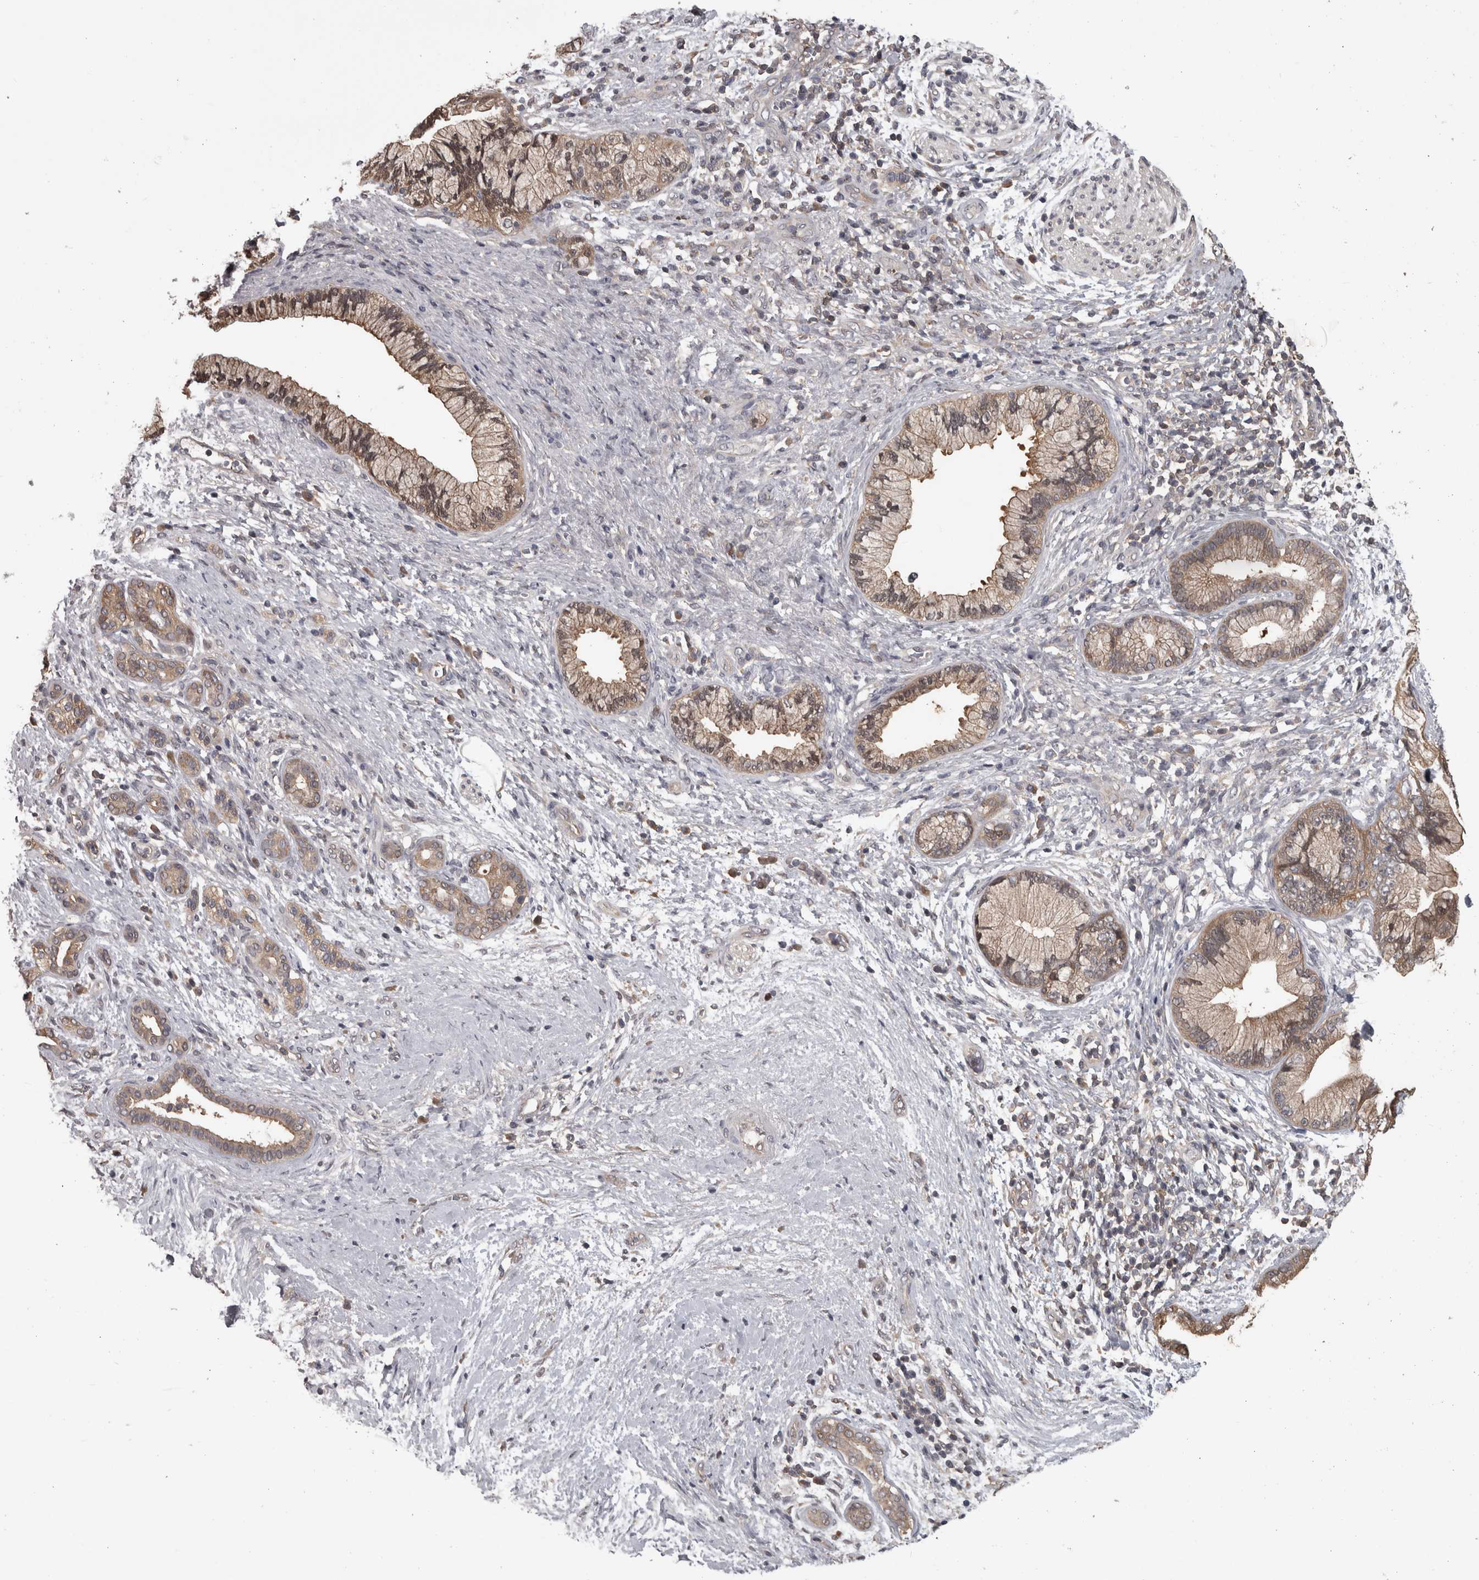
{"staining": {"intensity": "weak", "quantity": ">75%", "location": "cytoplasmic/membranous"}, "tissue": "pancreatic cancer", "cell_type": "Tumor cells", "image_type": "cancer", "snomed": [{"axis": "morphology", "description": "Adenocarcinoma, NOS"}, {"axis": "topography", "description": "Pancreas"}], "caption": "Tumor cells exhibit low levels of weak cytoplasmic/membranous staining in approximately >75% of cells in pancreatic adenocarcinoma.", "gene": "APRT", "patient": {"sex": "male", "age": 59}}